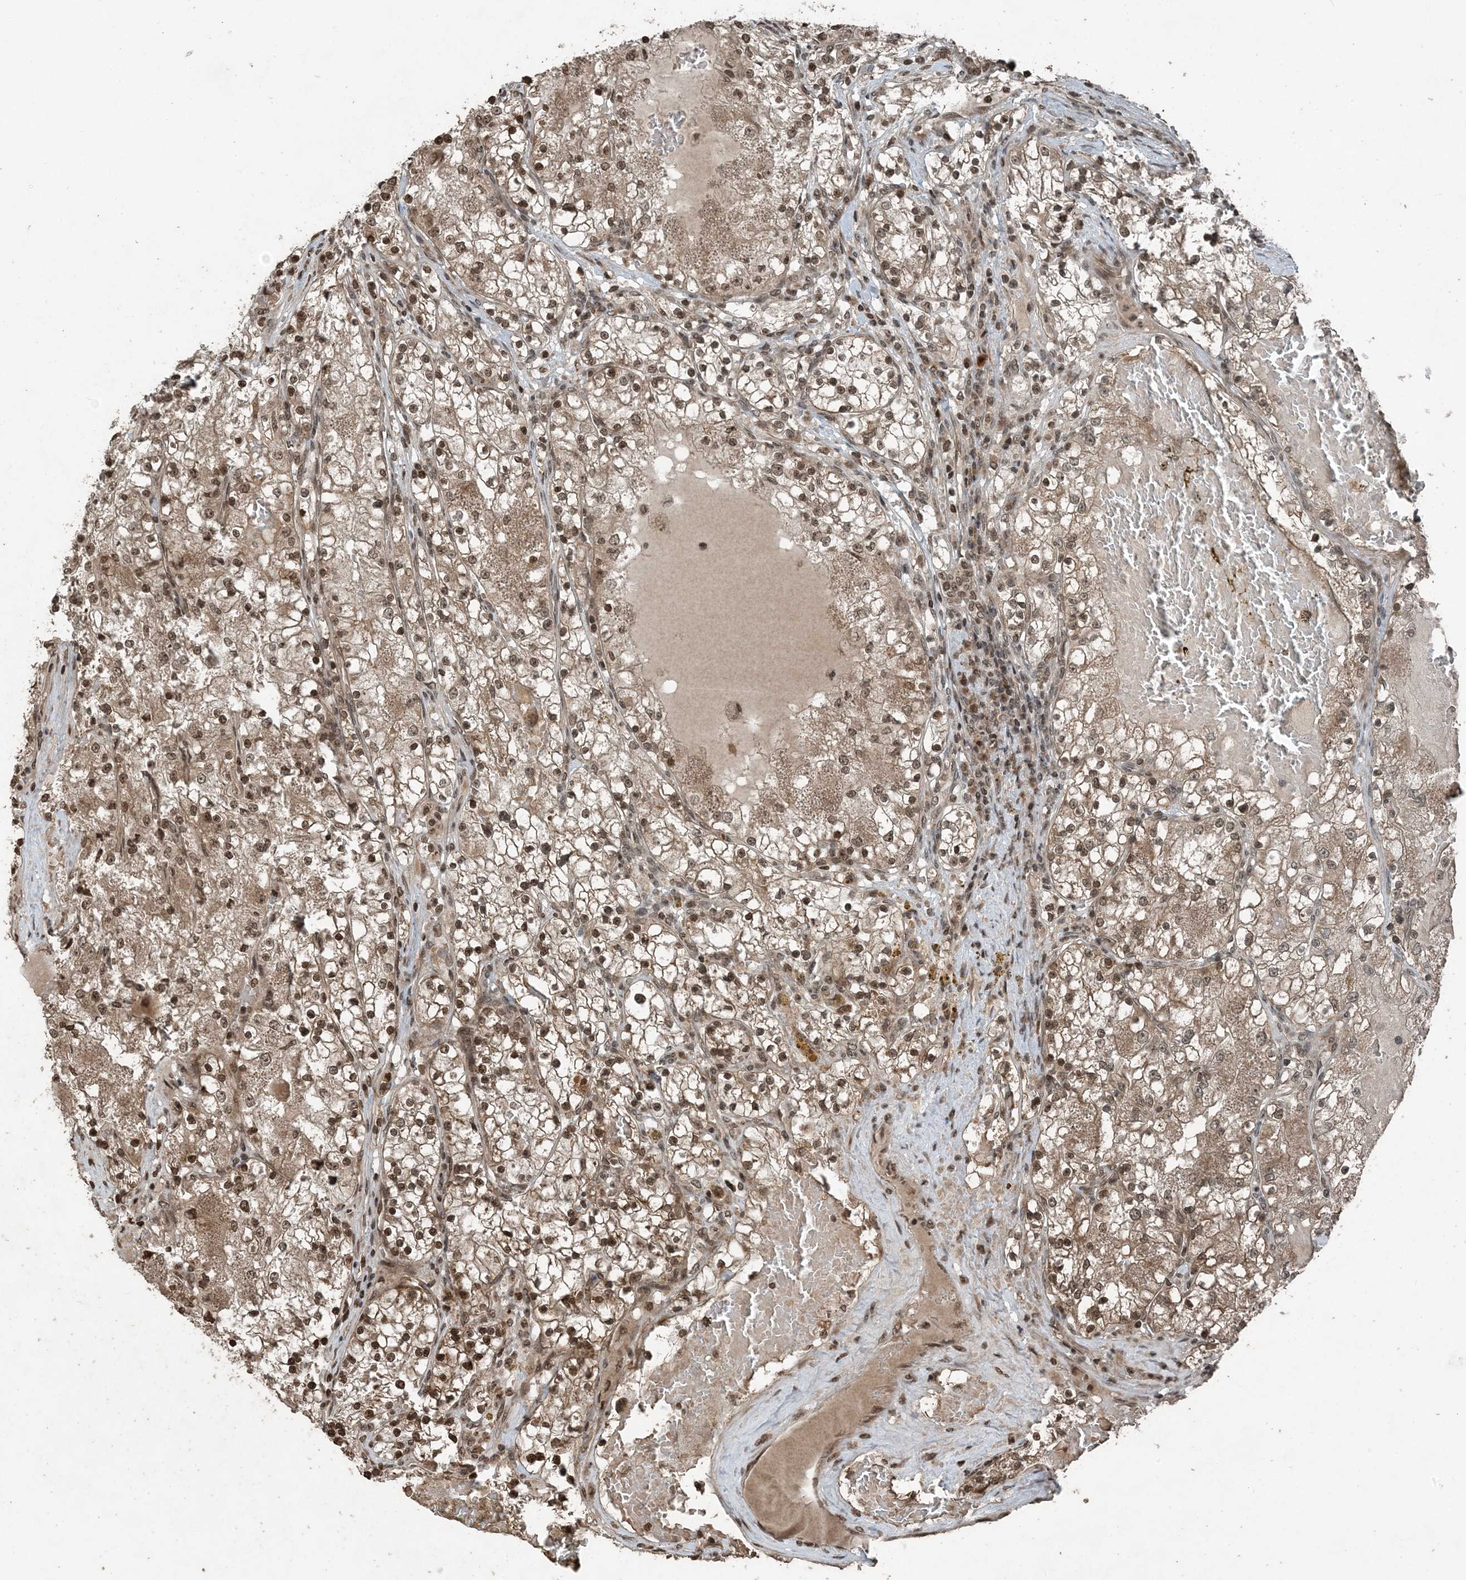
{"staining": {"intensity": "moderate", "quantity": ">75%", "location": "cytoplasmic/membranous,nuclear"}, "tissue": "renal cancer", "cell_type": "Tumor cells", "image_type": "cancer", "snomed": [{"axis": "morphology", "description": "Normal tissue, NOS"}, {"axis": "morphology", "description": "Adenocarcinoma, NOS"}, {"axis": "topography", "description": "Kidney"}], "caption": "IHC image of neoplastic tissue: renal cancer (adenocarcinoma) stained using immunohistochemistry demonstrates medium levels of moderate protein expression localized specifically in the cytoplasmic/membranous and nuclear of tumor cells, appearing as a cytoplasmic/membranous and nuclear brown color.", "gene": "ZFAND2B", "patient": {"sex": "male", "age": 68}}